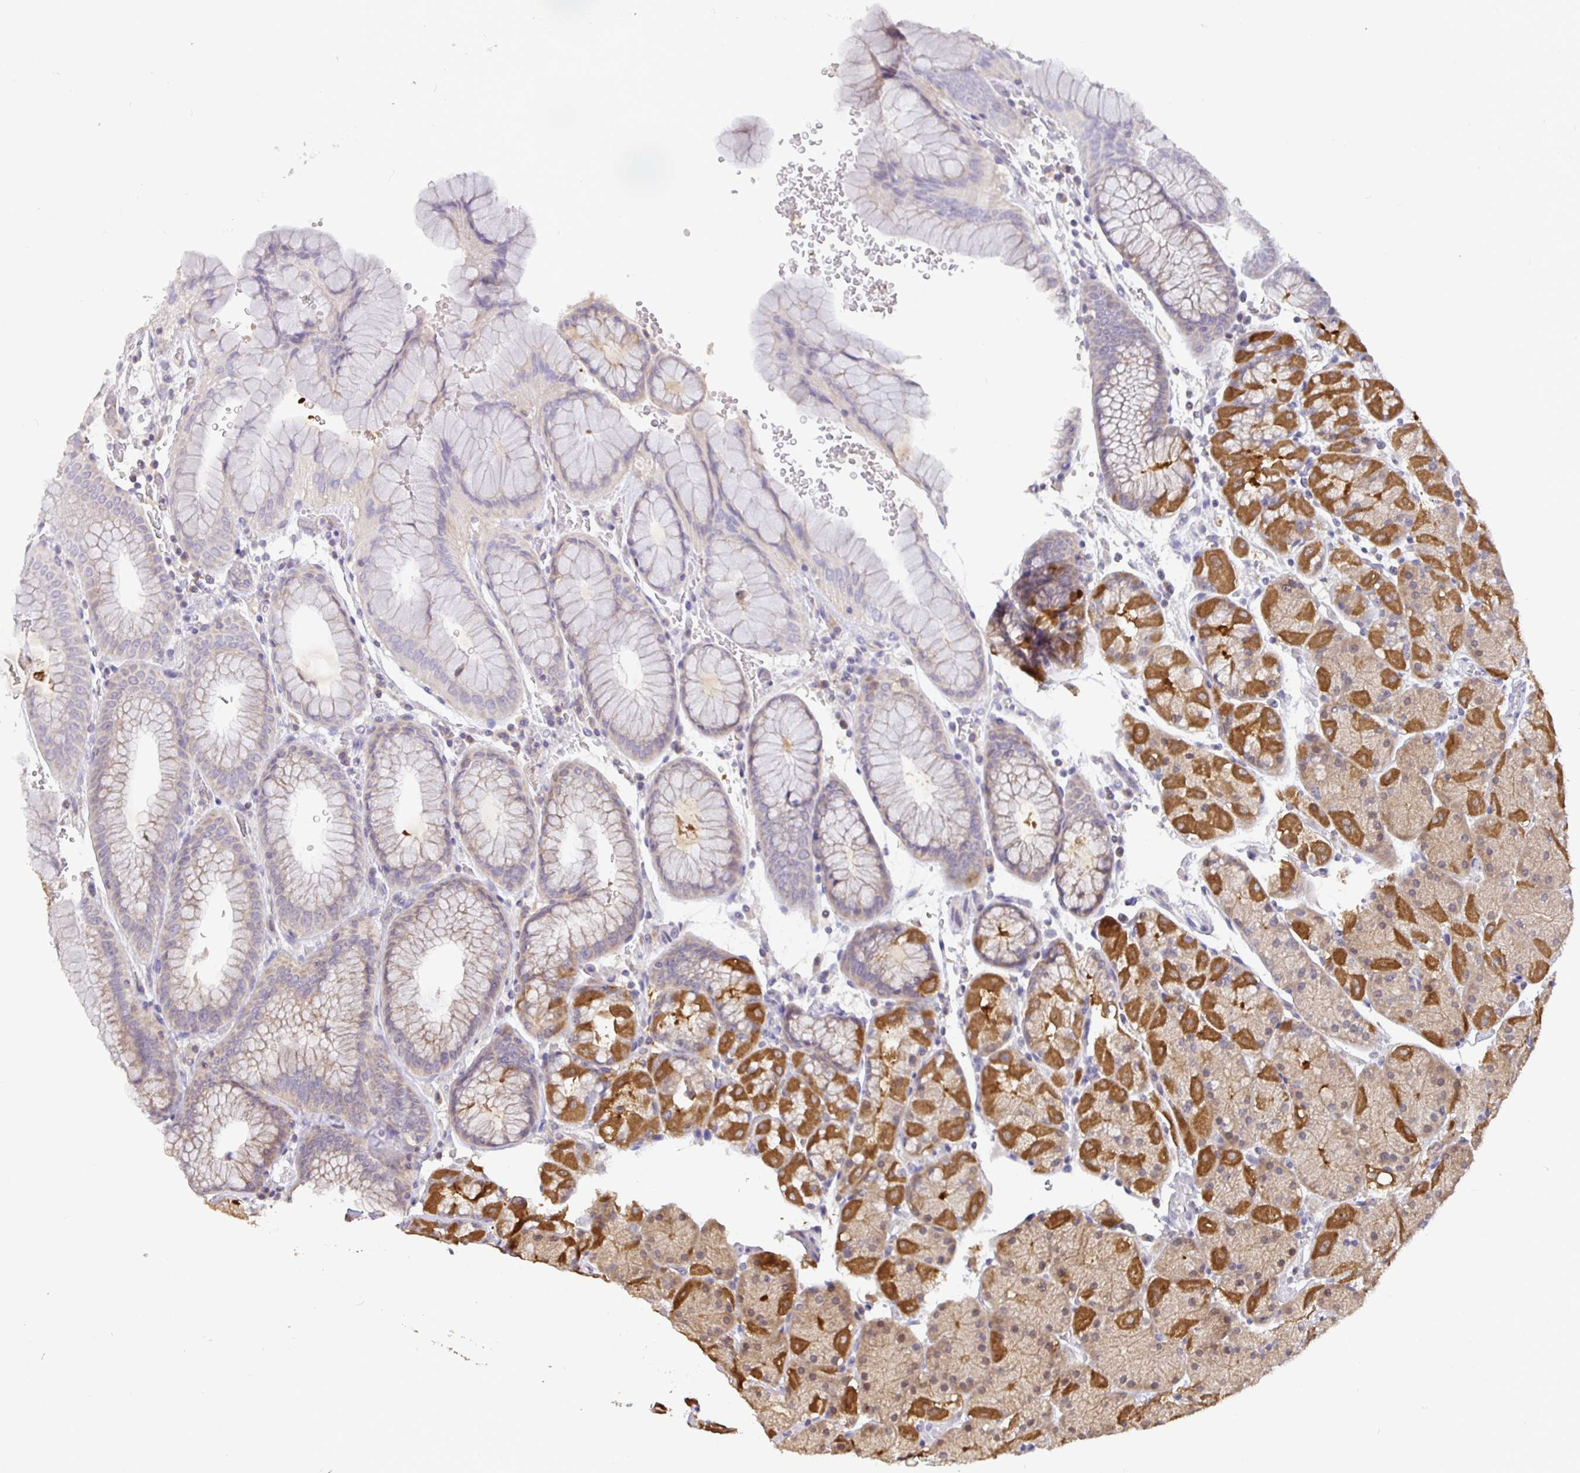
{"staining": {"intensity": "strong", "quantity": "<25%", "location": "cytoplasmic/membranous"}, "tissue": "stomach", "cell_type": "Glandular cells", "image_type": "normal", "snomed": [{"axis": "morphology", "description": "Normal tissue, NOS"}, {"axis": "topography", "description": "Stomach, upper"}, {"axis": "topography", "description": "Stomach"}], "caption": "Glandular cells display medium levels of strong cytoplasmic/membranous staining in approximately <25% of cells in benign human stomach. Nuclei are stained in blue.", "gene": "SHISA4", "patient": {"sex": "male", "age": 76}}